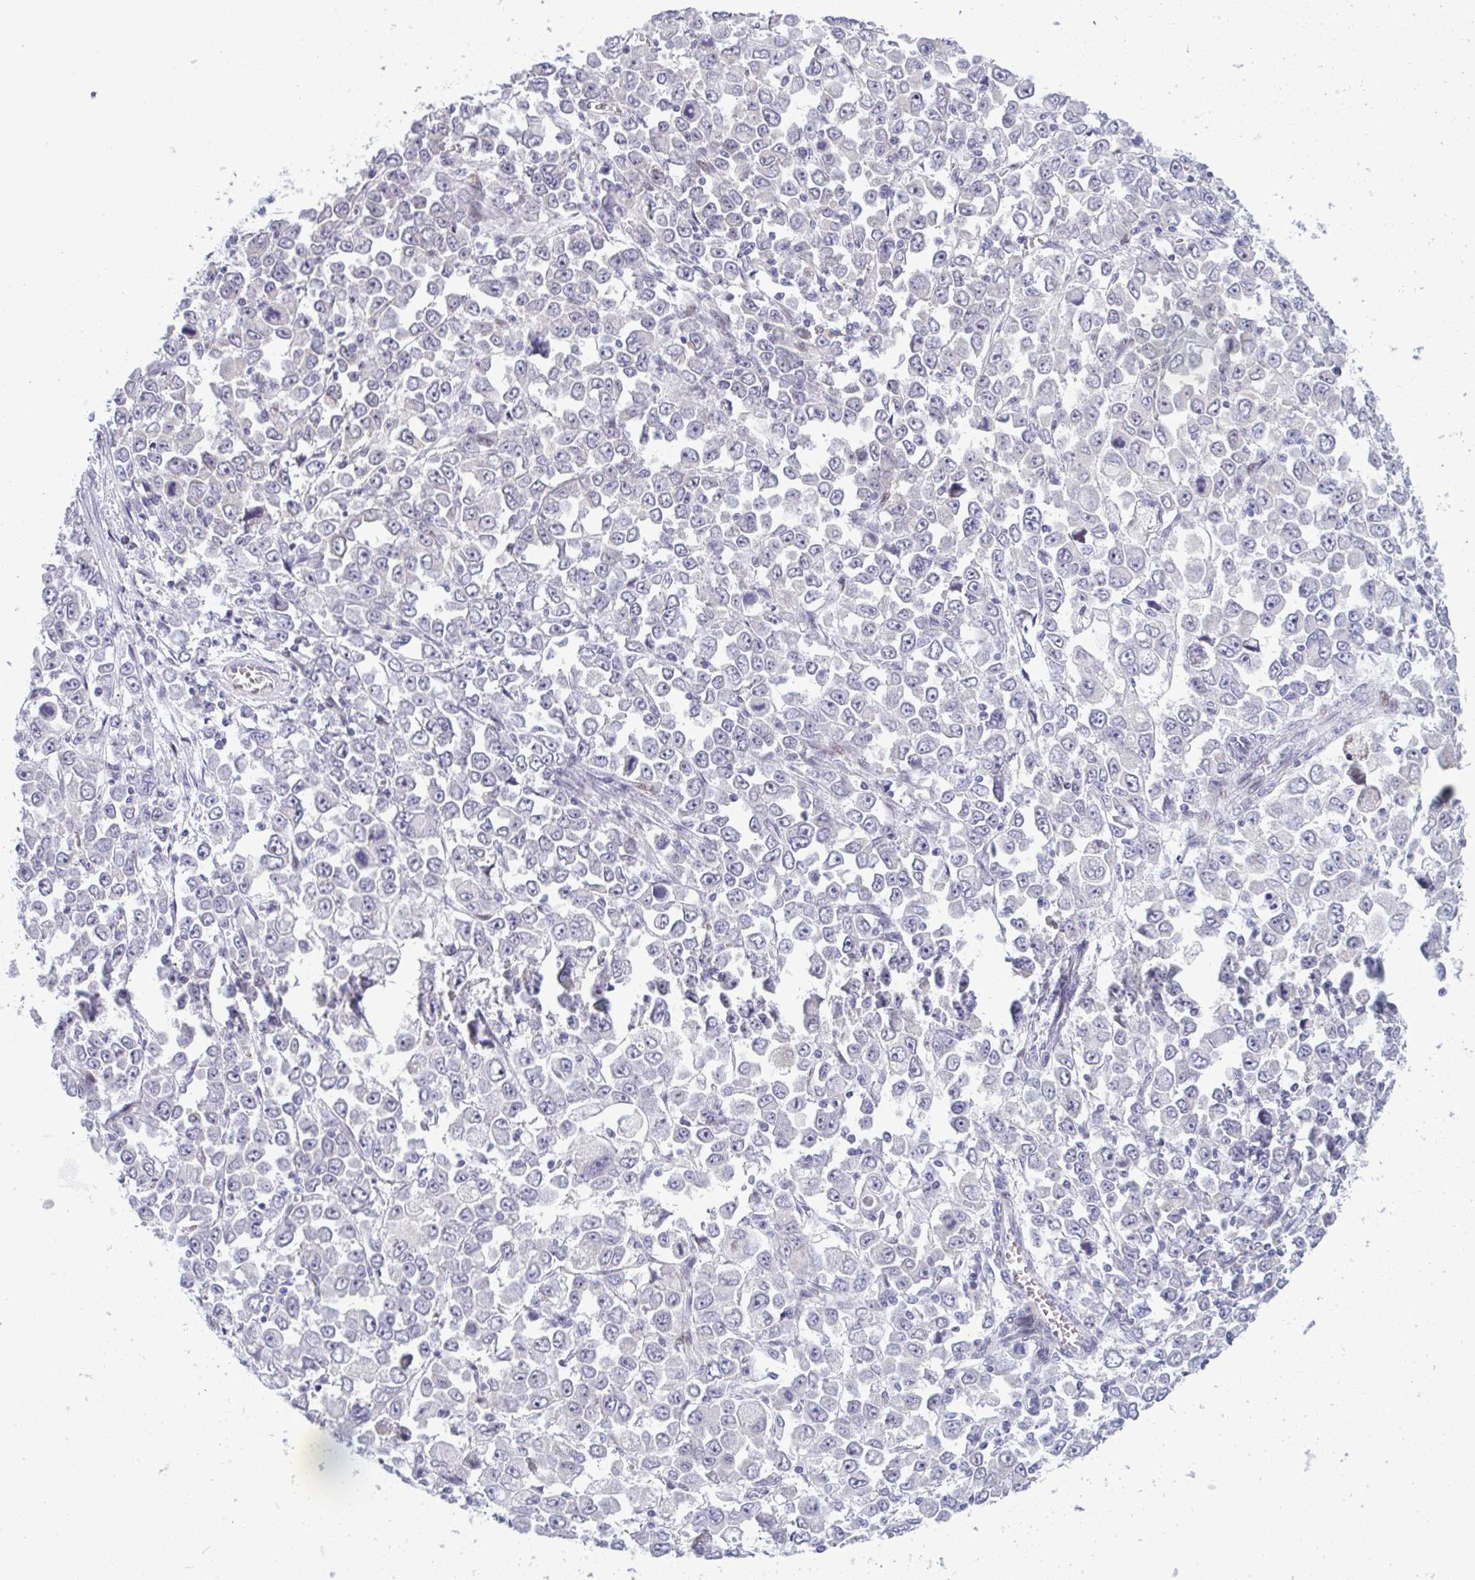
{"staining": {"intensity": "negative", "quantity": "none", "location": "none"}, "tissue": "stomach cancer", "cell_type": "Tumor cells", "image_type": "cancer", "snomed": [{"axis": "morphology", "description": "Adenocarcinoma, NOS"}, {"axis": "topography", "description": "Stomach, upper"}], "caption": "An image of human adenocarcinoma (stomach) is negative for staining in tumor cells.", "gene": "TAB1", "patient": {"sex": "male", "age": 70}}